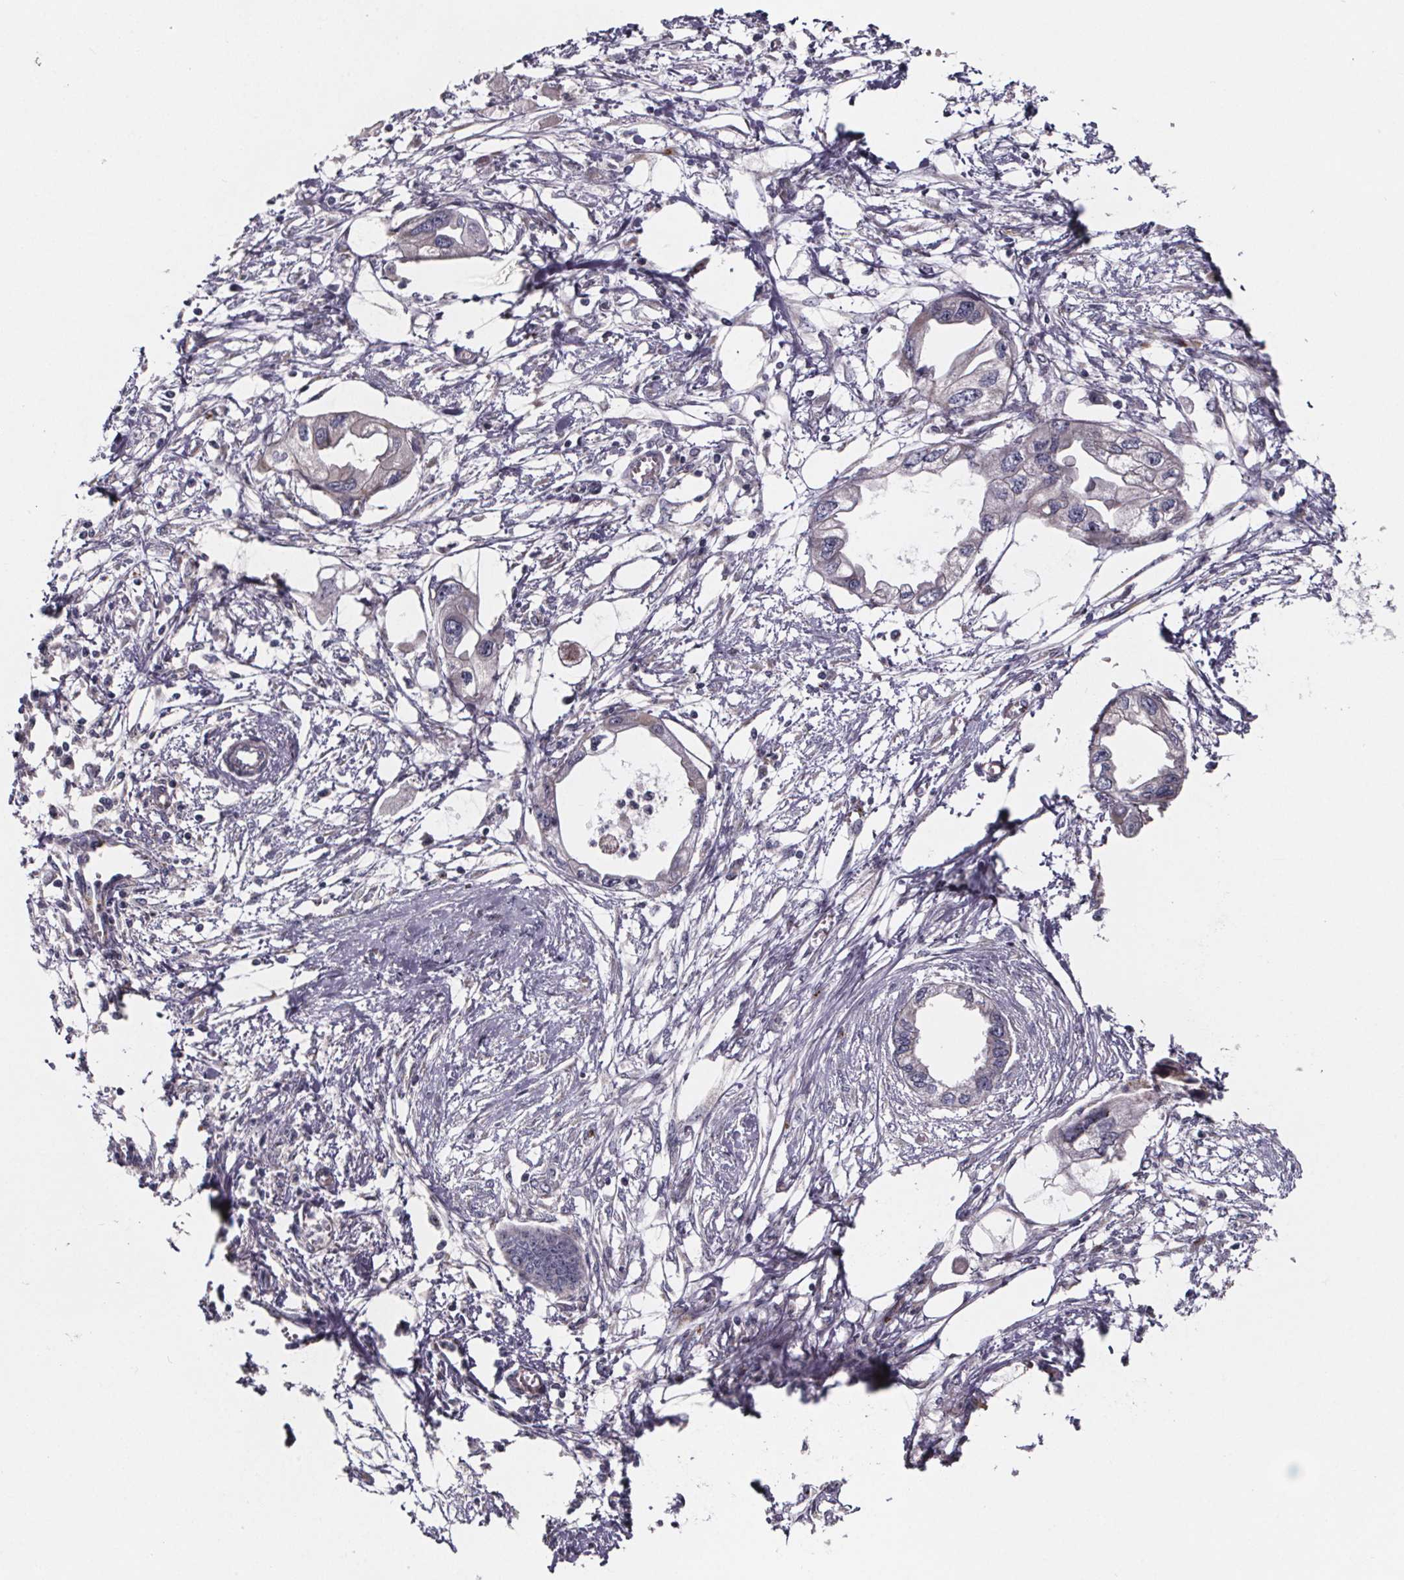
{"staining": {"intensity": "negative", "quantity": "none", "location": "none"}, "tissue": "endometrial cancer", "cell_type": "Tumor cells", "image_type": "cancer", "snomed": [{"axis": "morphology", "description": "Adenocarcinoma, NOS"}, {"axis": "morphology", "description": "Adenocarcinoma, metastatic, NOS"}, {"axis": "topography", "description": "Adipose tissue"}, {"axis": "topography", "description": "Endometrium"}], "caption": "The photomicrograph demonstrates no staining of tumor cells in adenocarcinoma (endometrial).", "gene": "NDST1", "patient": {"sex": "female", "age": 67}}